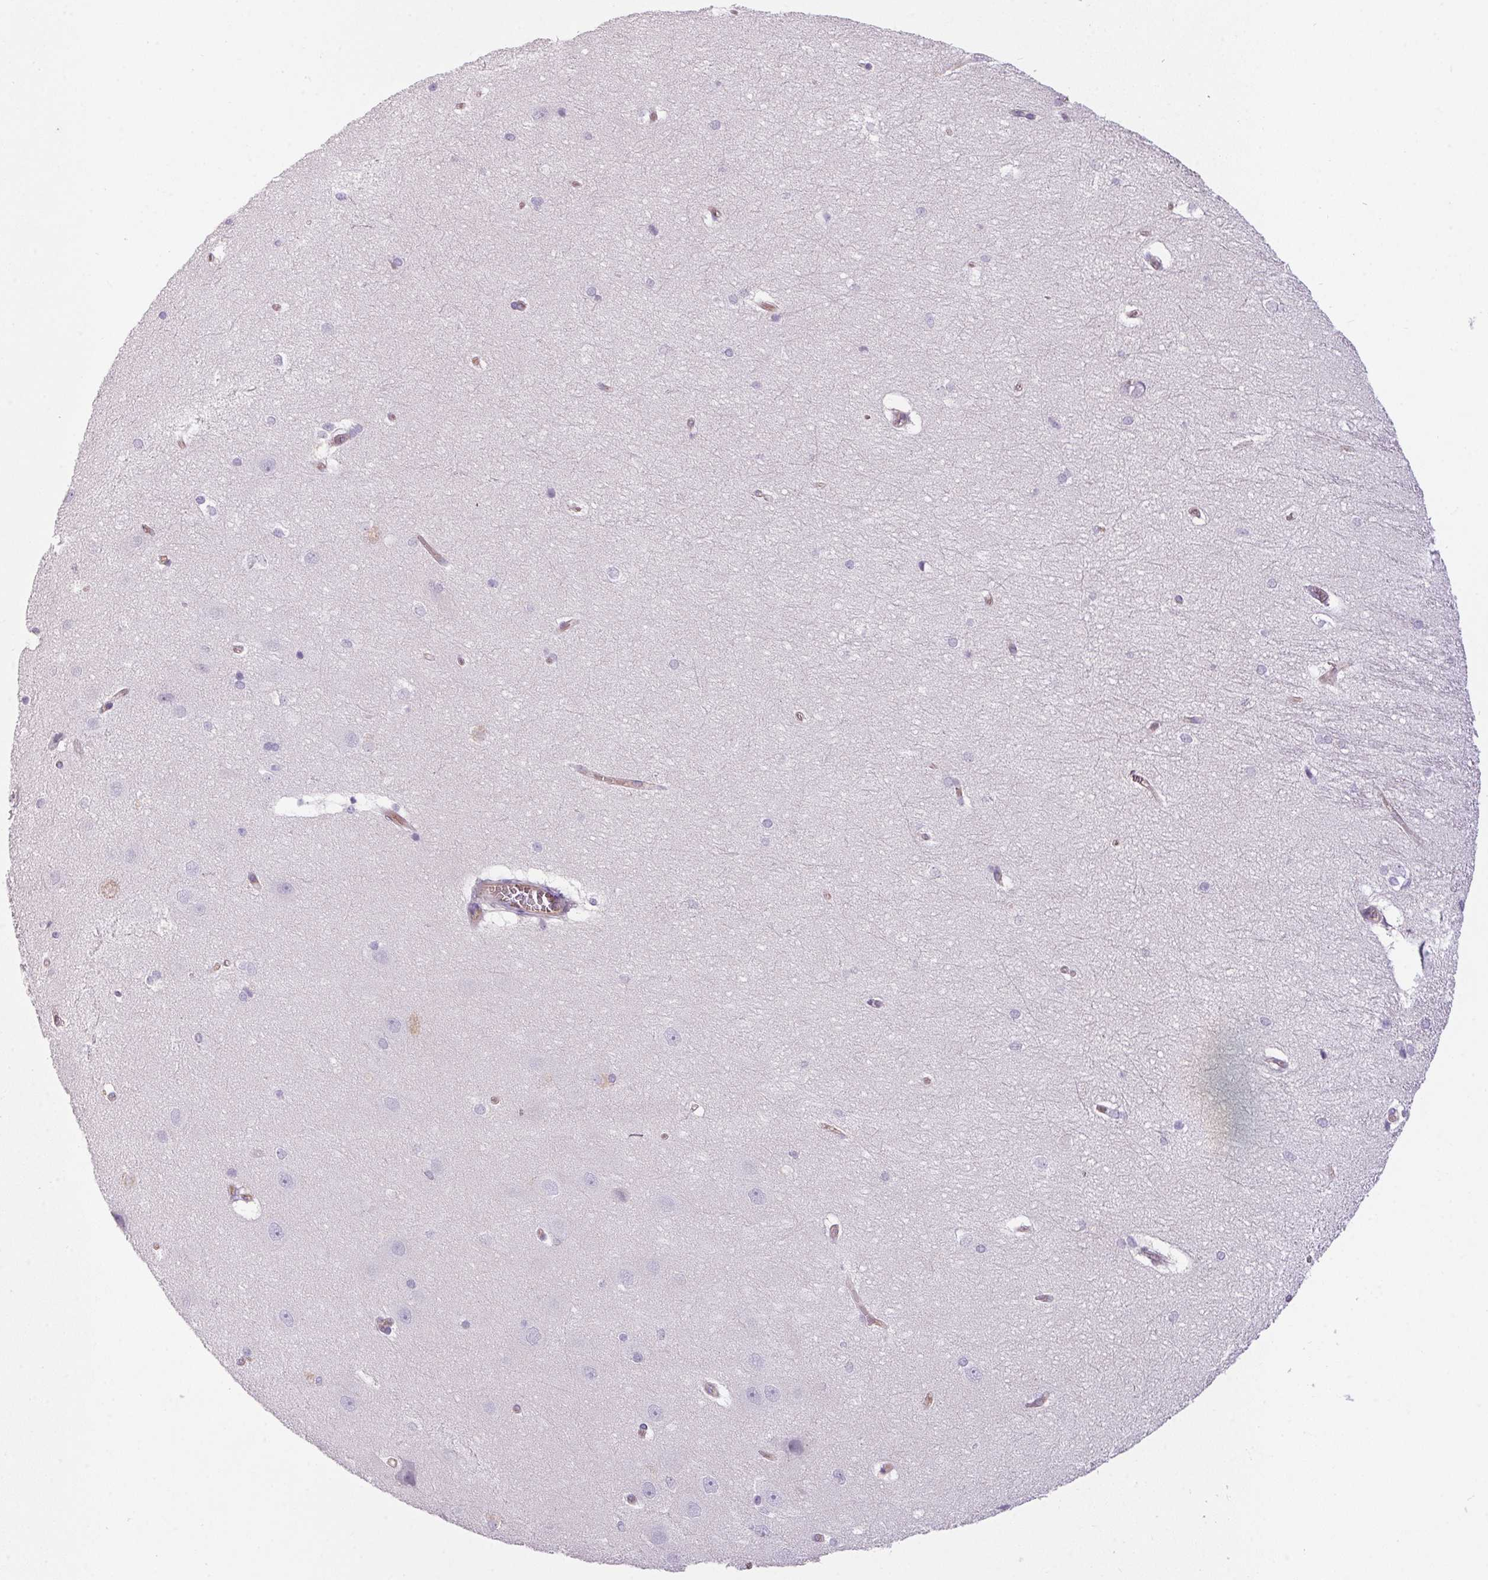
{"staining": {"intensity": "negative", "quantity": "none", "location": "none"}, "tissue": "hippocampus", "cell_type": "Glial cells", "image_type": "normal", "snomed": [{"axis": "morphology", "description": "Normal tissue, NOS"}, {"axis": "topography", "description": "Cerebral cortex"}, {"axis": "topography", "description": "Hippocampus"}], "caption": "This is an immunohistochemistry (IHC) photomicrograph of benign hippocampus. There is no staining in glial cells.", "gene": "APOC4", "patient": {"sex": "female", "age": 19}}